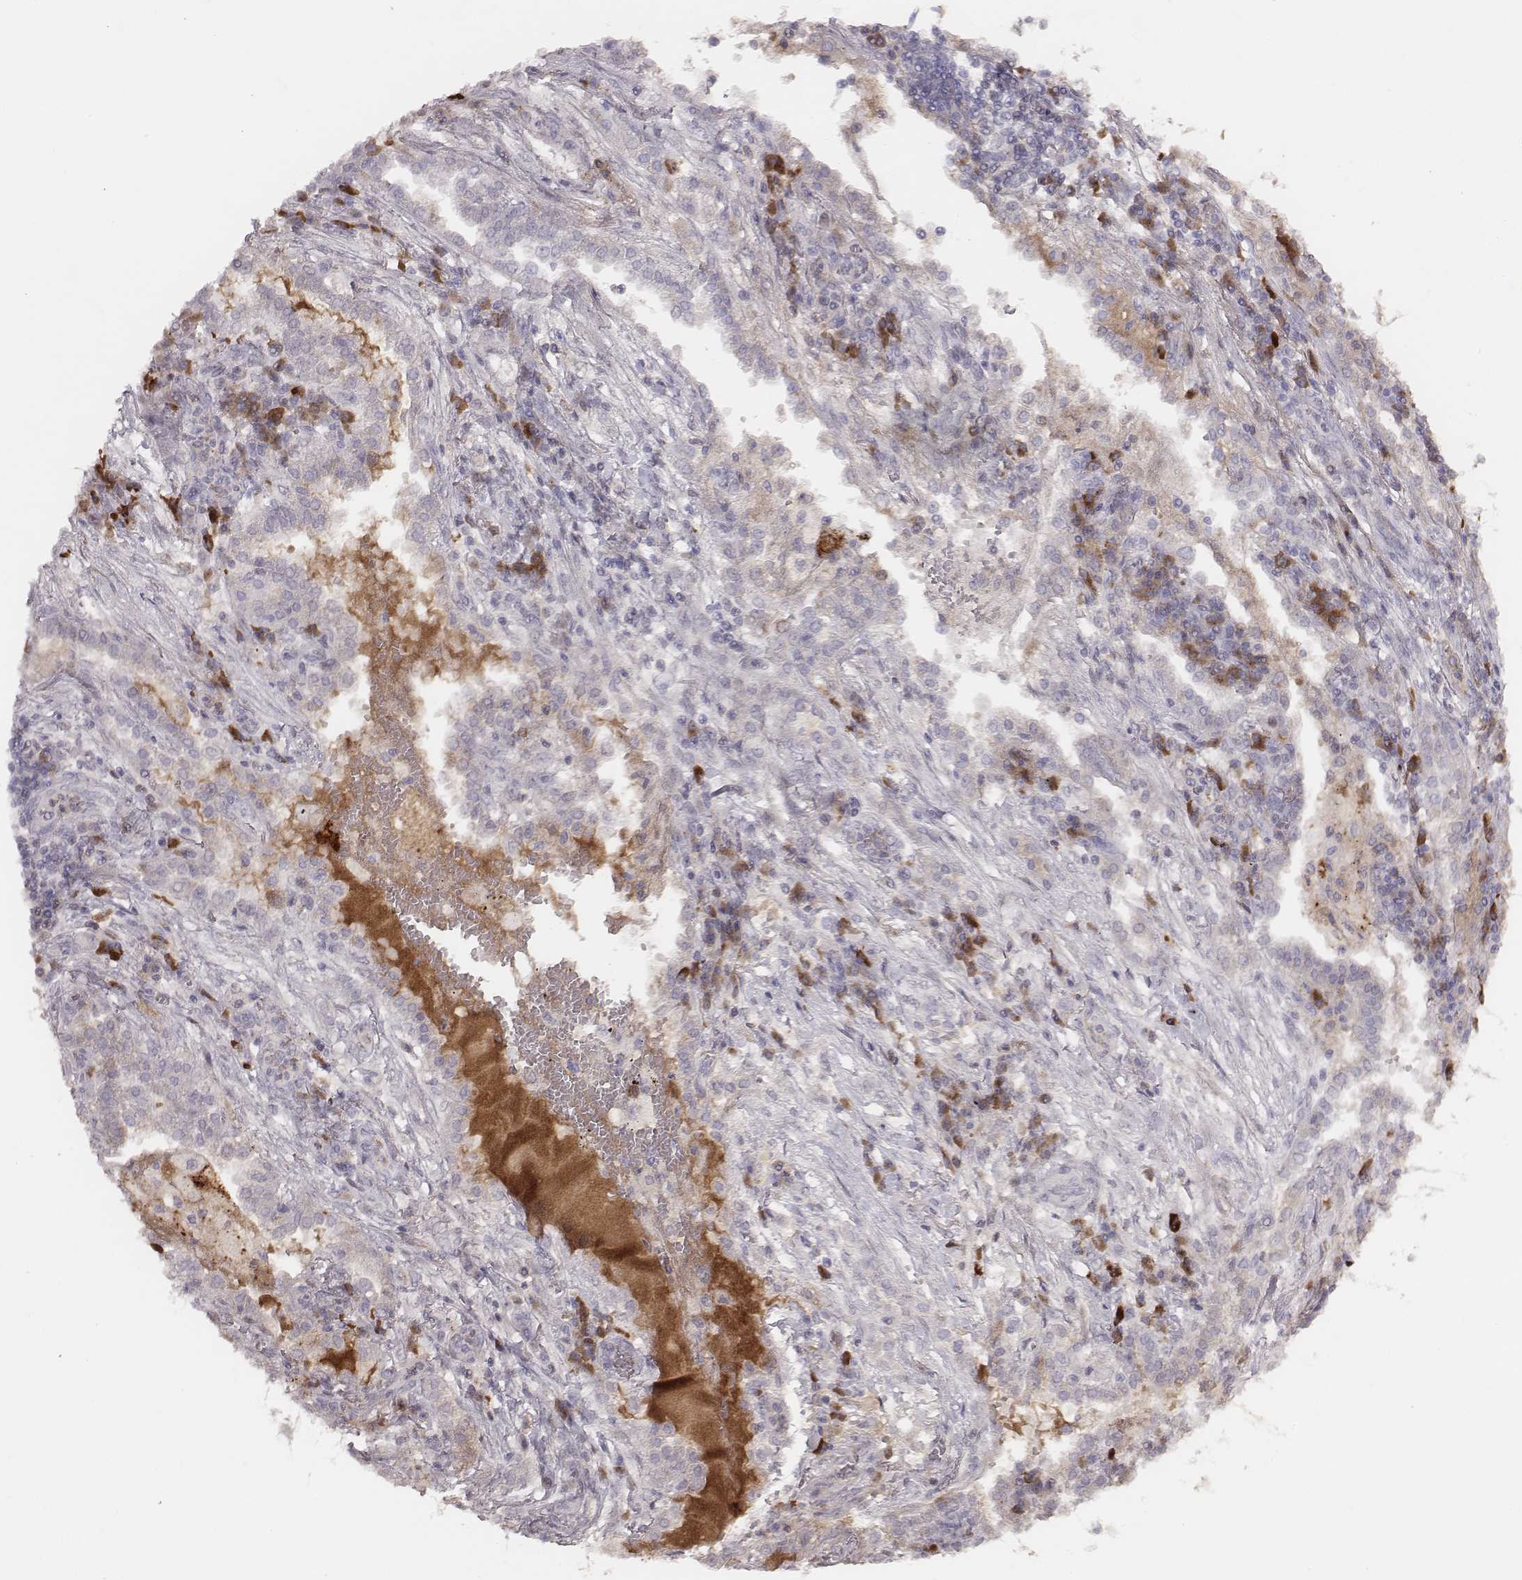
{"staining": {"intensity": "negative", "quantity": "none", "location": "none"}, "tissue": "lung cancer", "cell_type": "Tumor cells", "image_type": "cancer", "snomed": [{"axis": "morphology", "description": "Adenocarcinoma, NOS"}, {"axis": "topography", "description": "Lung"}], "caption": "The image reveals no staining of tumor cells in lung cancer (adenocarcinoma).", "gene": "SLC22A6", "patient": {"sex": "male", "age": 57}}